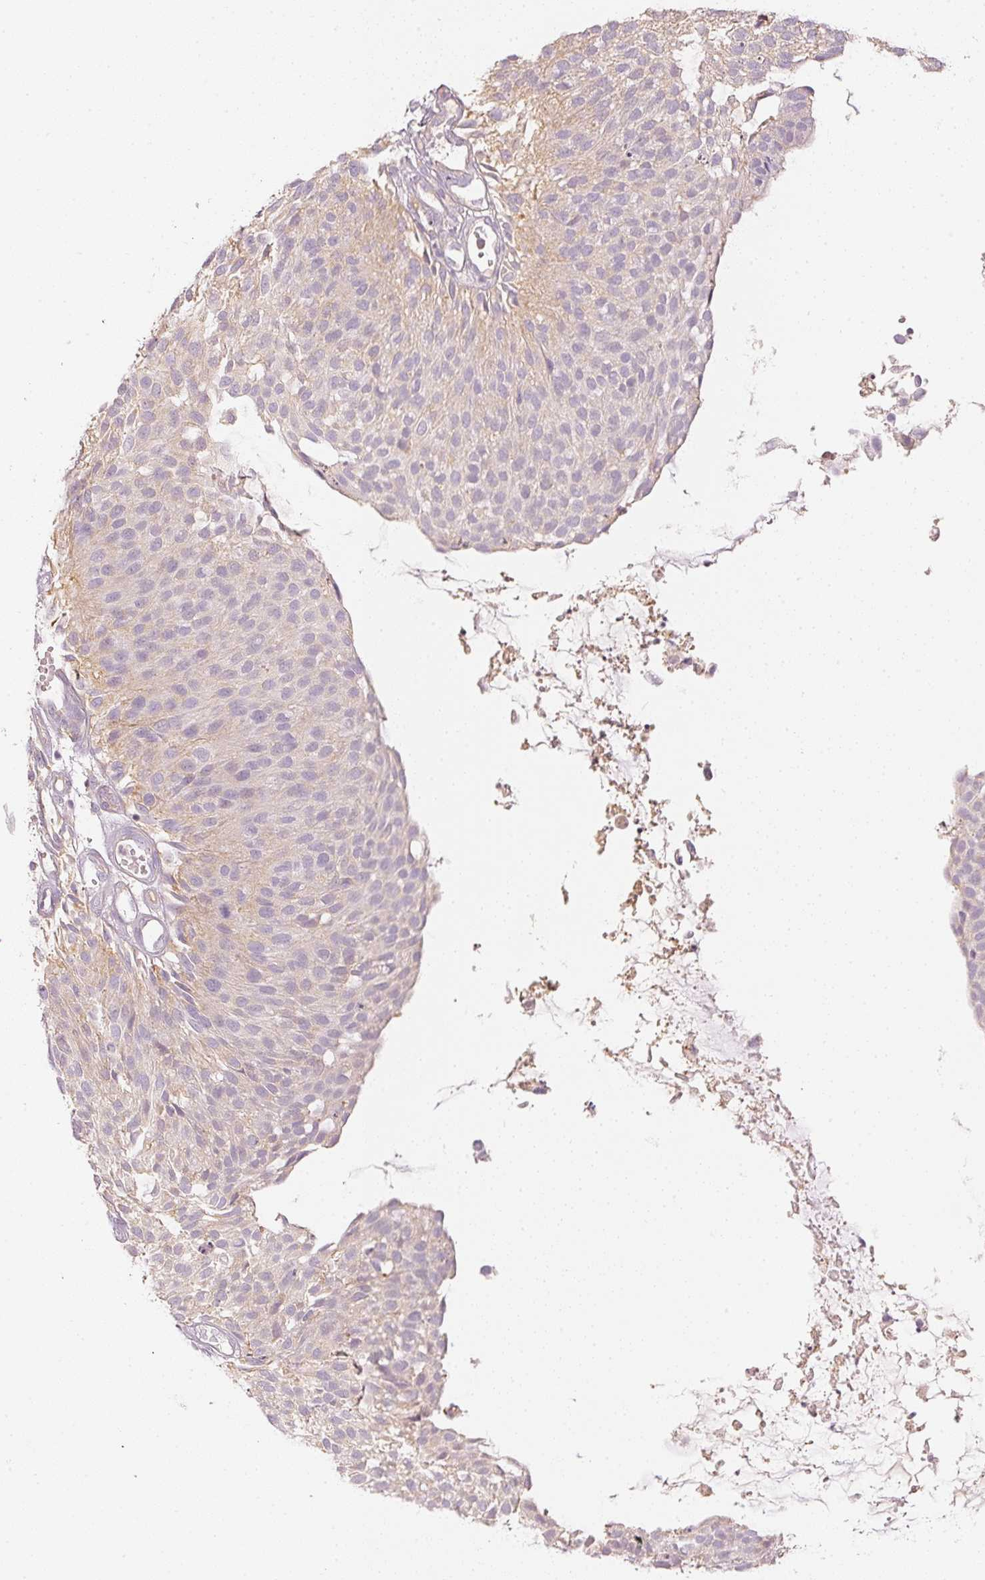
{"staining": {"intensity": "negative", "quantity": "none", "location": "none"}, "tissue": "urothelial cancer", "cell_type": "Tumor cells", "image_type": "cancer", "snomed": [{"axis": "morphology", "description": "Urothelial carcinoma, NOS"}, {"axis": "topography", "description": "Urinary bladder"}], "caption": "This image is of transitional cell carcinoma stained with immunohistochemistry to label a protein in brown with the nuclei are counter-stained blue. There is no positivity in tumor cells.", "gene": "KPRP", "patient": {"sex": "male", "age": 84}}